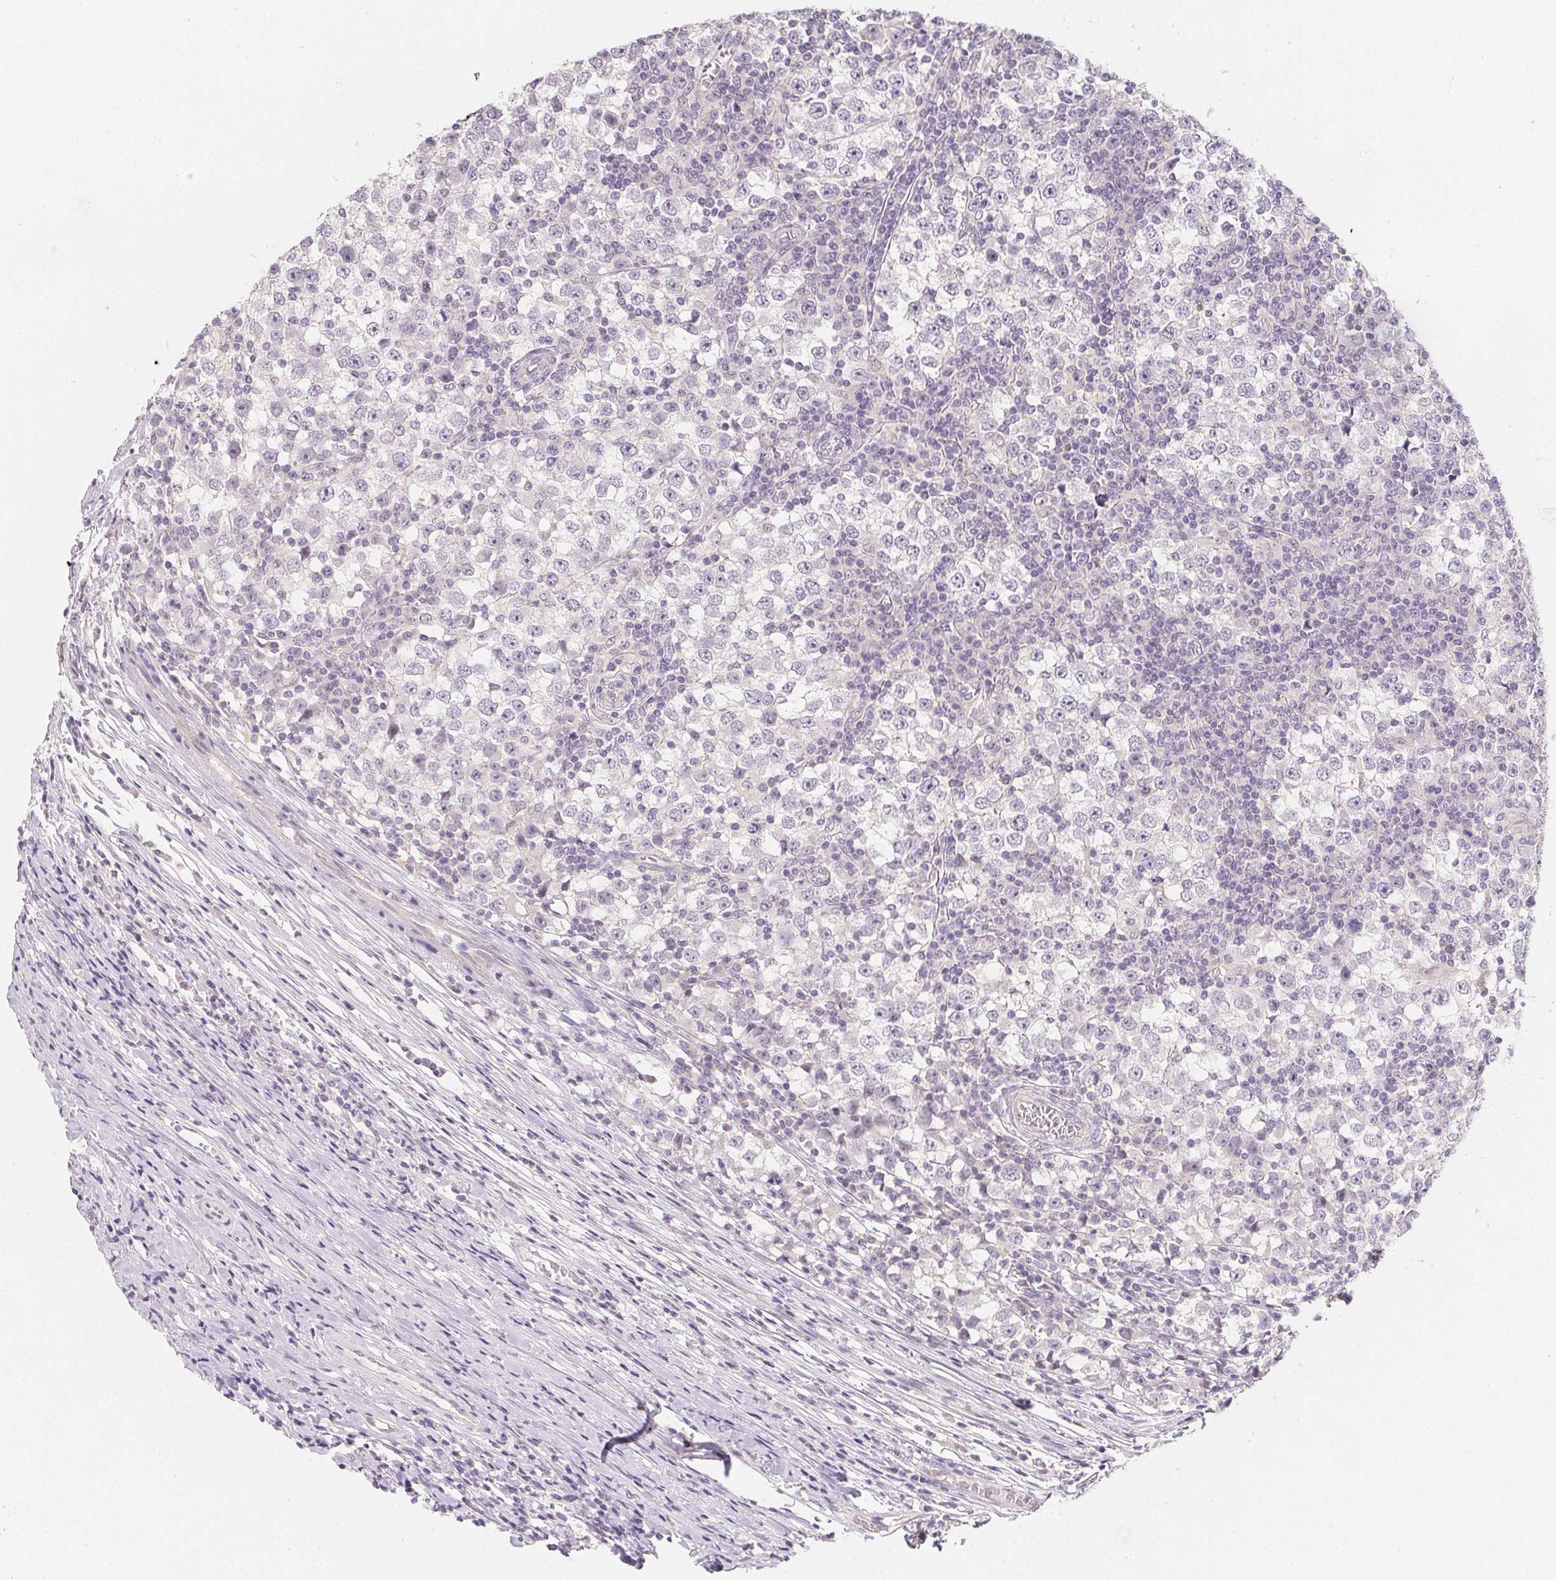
{"staining": {"intensity": "negative", "quantity": "none", "location": "none"}, "tissue": "testis cancer", "cell_type": "Tumor cells", "image_type": "cancer", "snomed": [{"axis": "morphology", "description": "Seminoma, NOS"}, {"axis": "topography", "description": "Testis"}], "caption": "The image displays no staining of tumor cells in testis seminoma.", "gene": "ZBBX", "patient": {"sex": "male", "age": 65}}